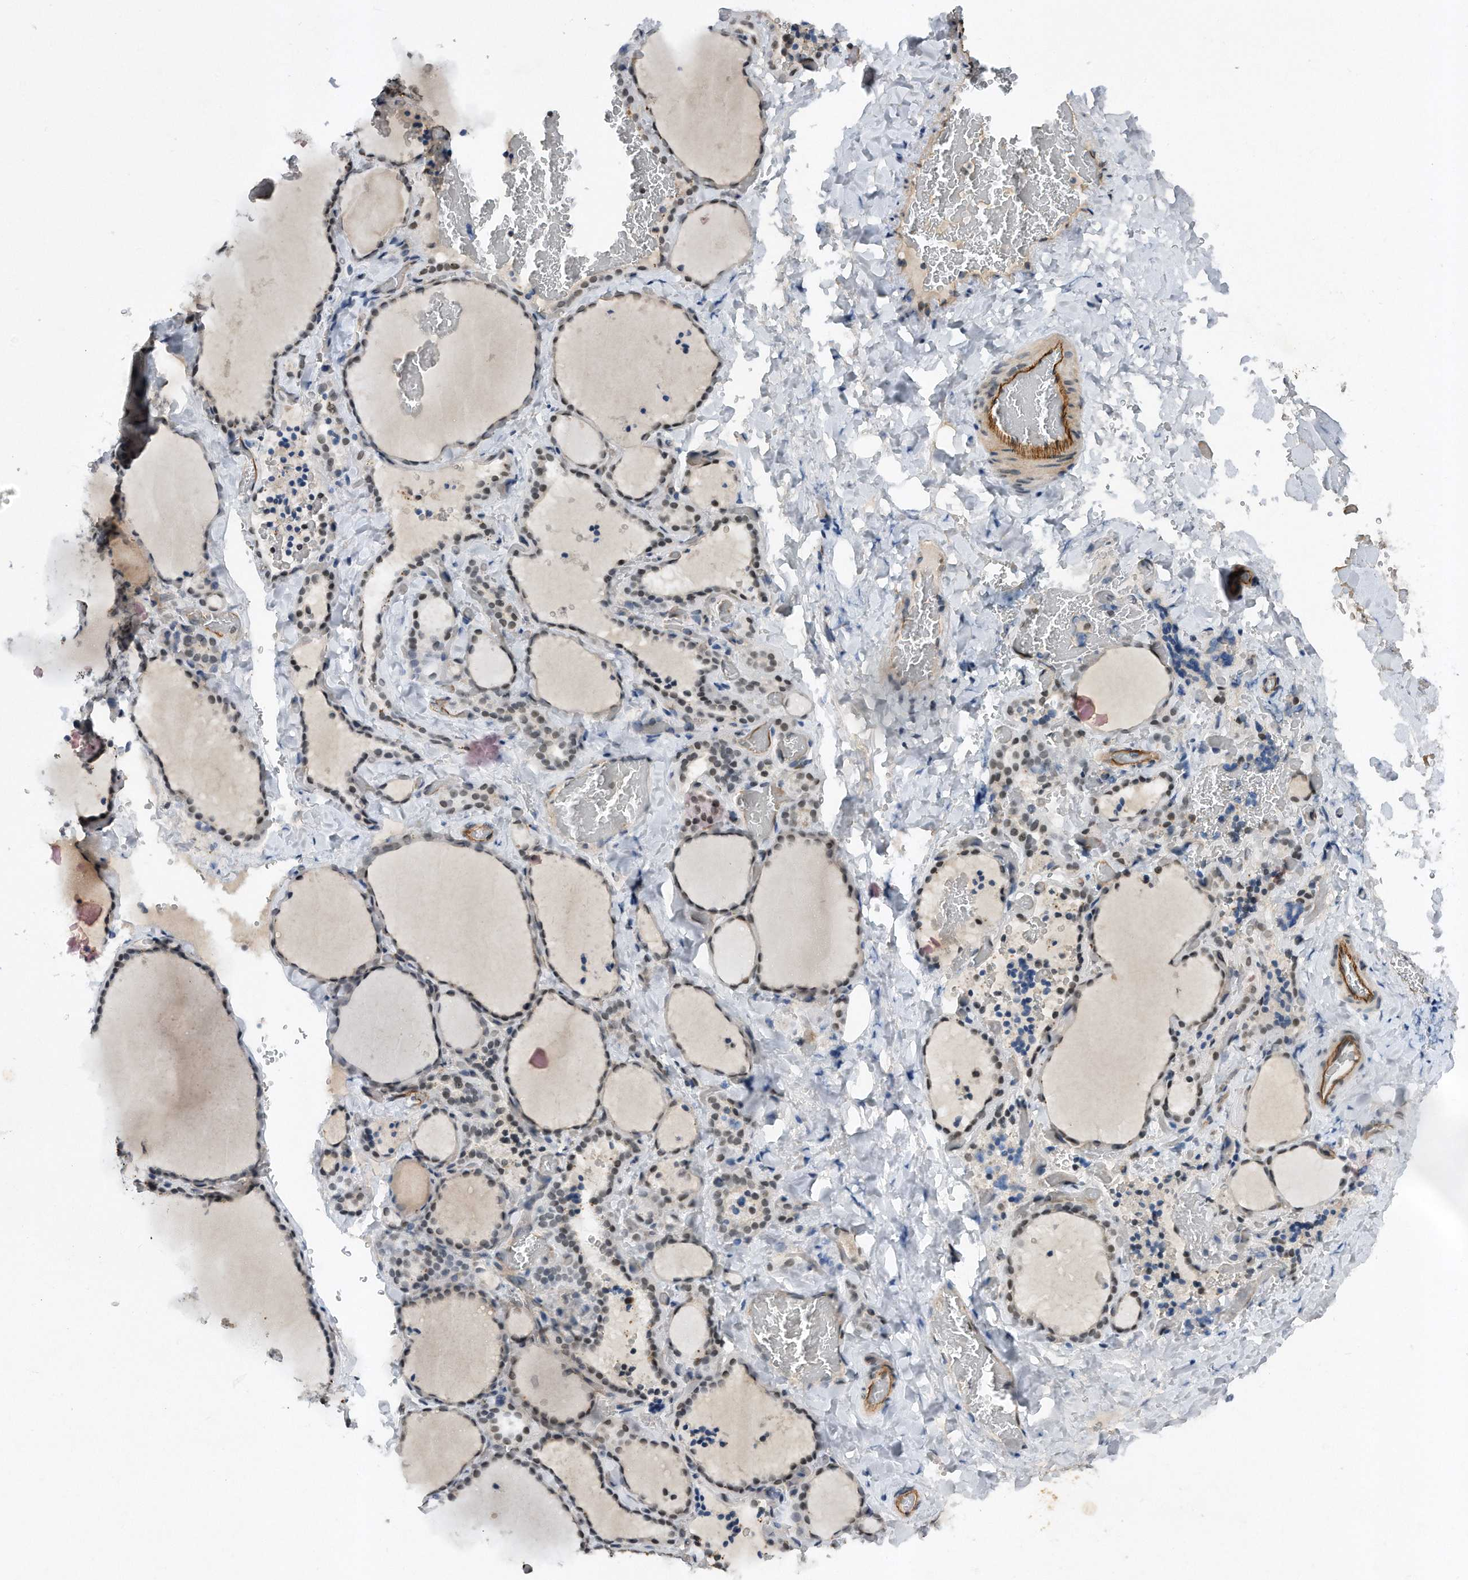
{"staining": {"intensity": "negative", "quantity": "none", "location": "none"}, "tissue": "thyroid gland", "cell_type": "Glandular cells", "image_type": "normal", "snomed": [{"axis": "morphology", "description": "Normal tissue, NOS"}, {"axis": "topography", "description": "Thyroid gland"}], "caption": "The micrograph reveals no staining of glandular cells in unremarkable thyroid gland.", "gene": "TP53INP1", "patient": {"sex": "female", "age": 22}}